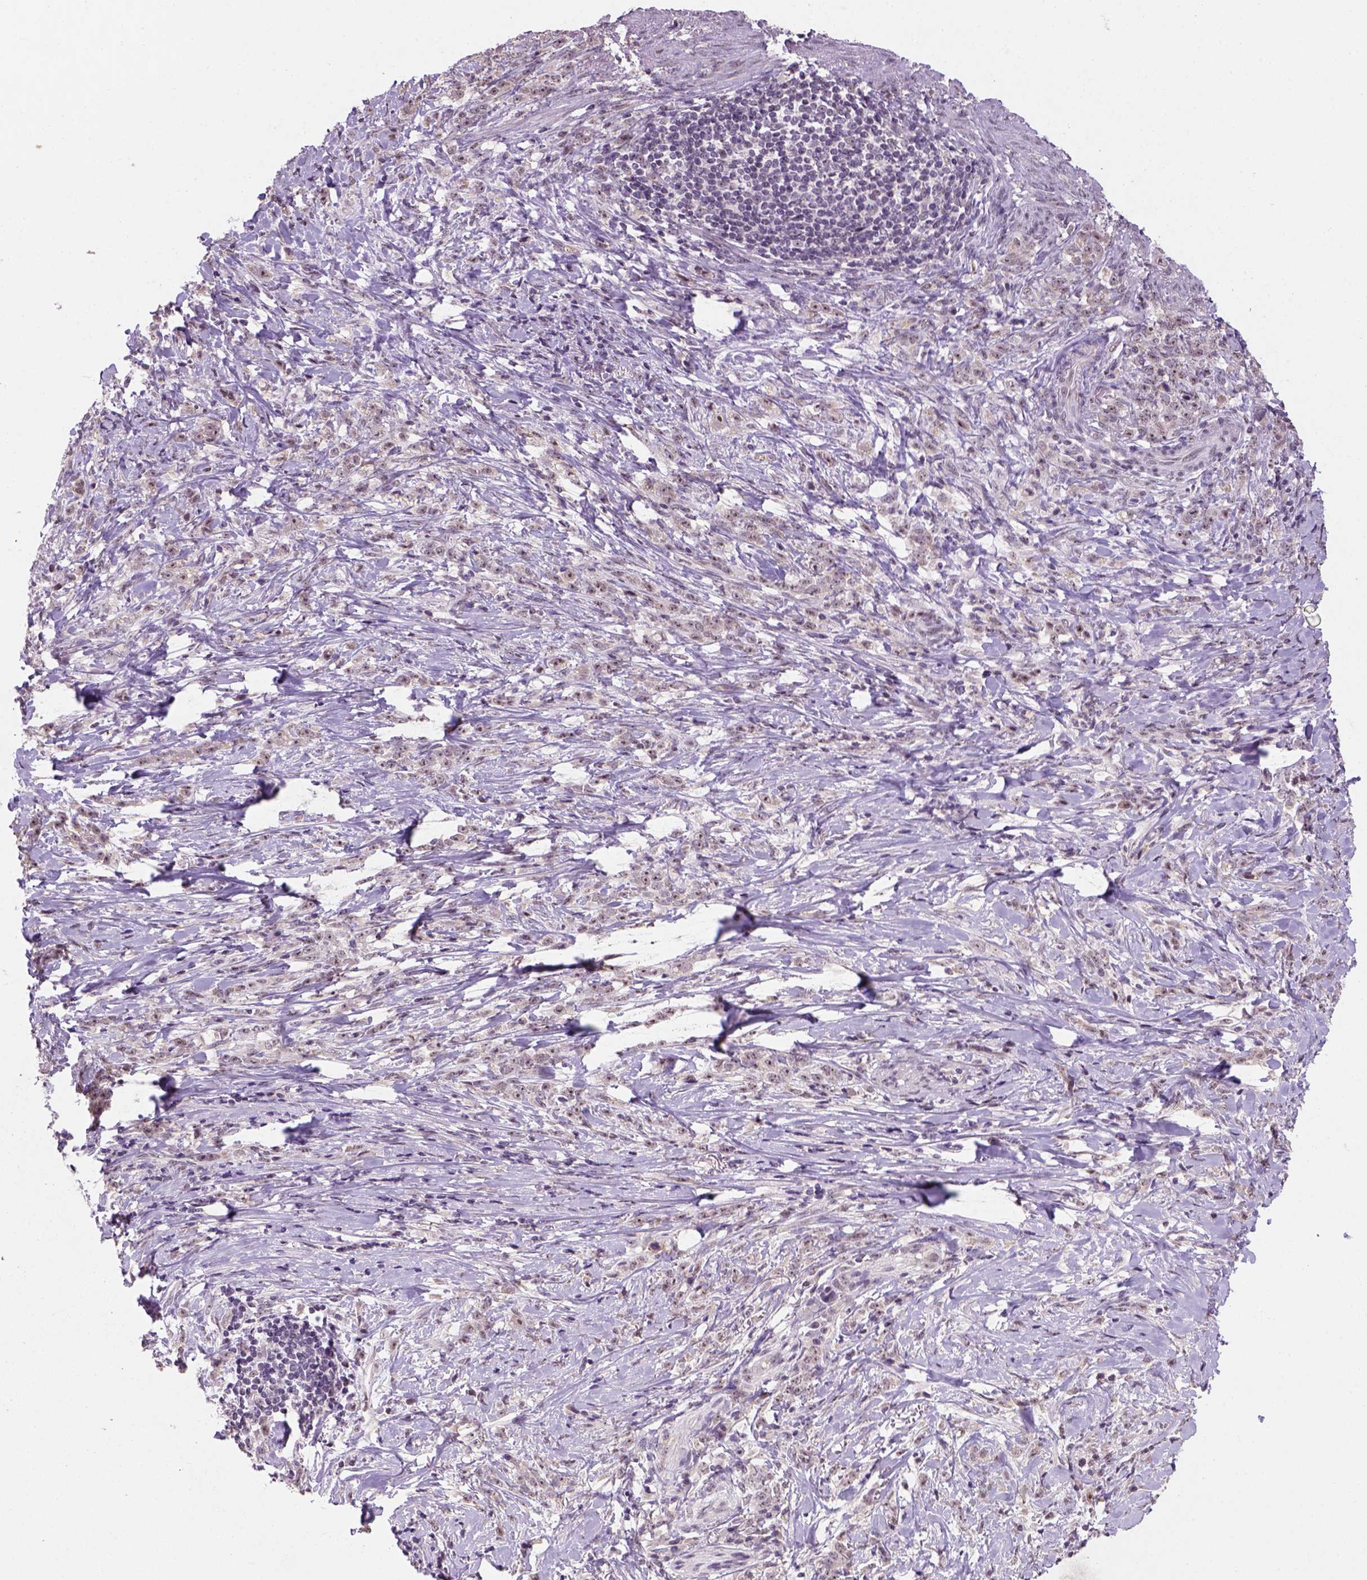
{"staining": {"intensity": "moderate", "quantity": "25%-75%", "location": "nuclear"}, "tissue": "stomach cancer", "cell_type": "Tumor cells", "image_type": "cancer", "snomed": [{"axis": "morphology", "description": "Adenocarcinoma, NOS"}, {"axis": "topography", "description": "Stomach, lower"}], "caption": "A micrograph of human stomach cancer stained for a protein exhibits moderate nuclear brown staining in tumor cells. The staining was performed using DAB, with brown indicating positive protein expression. Nuclei are stained blue with hematoxylin.", "gene": "DDX50", "patient": {"sex": "male", "age": 88}}